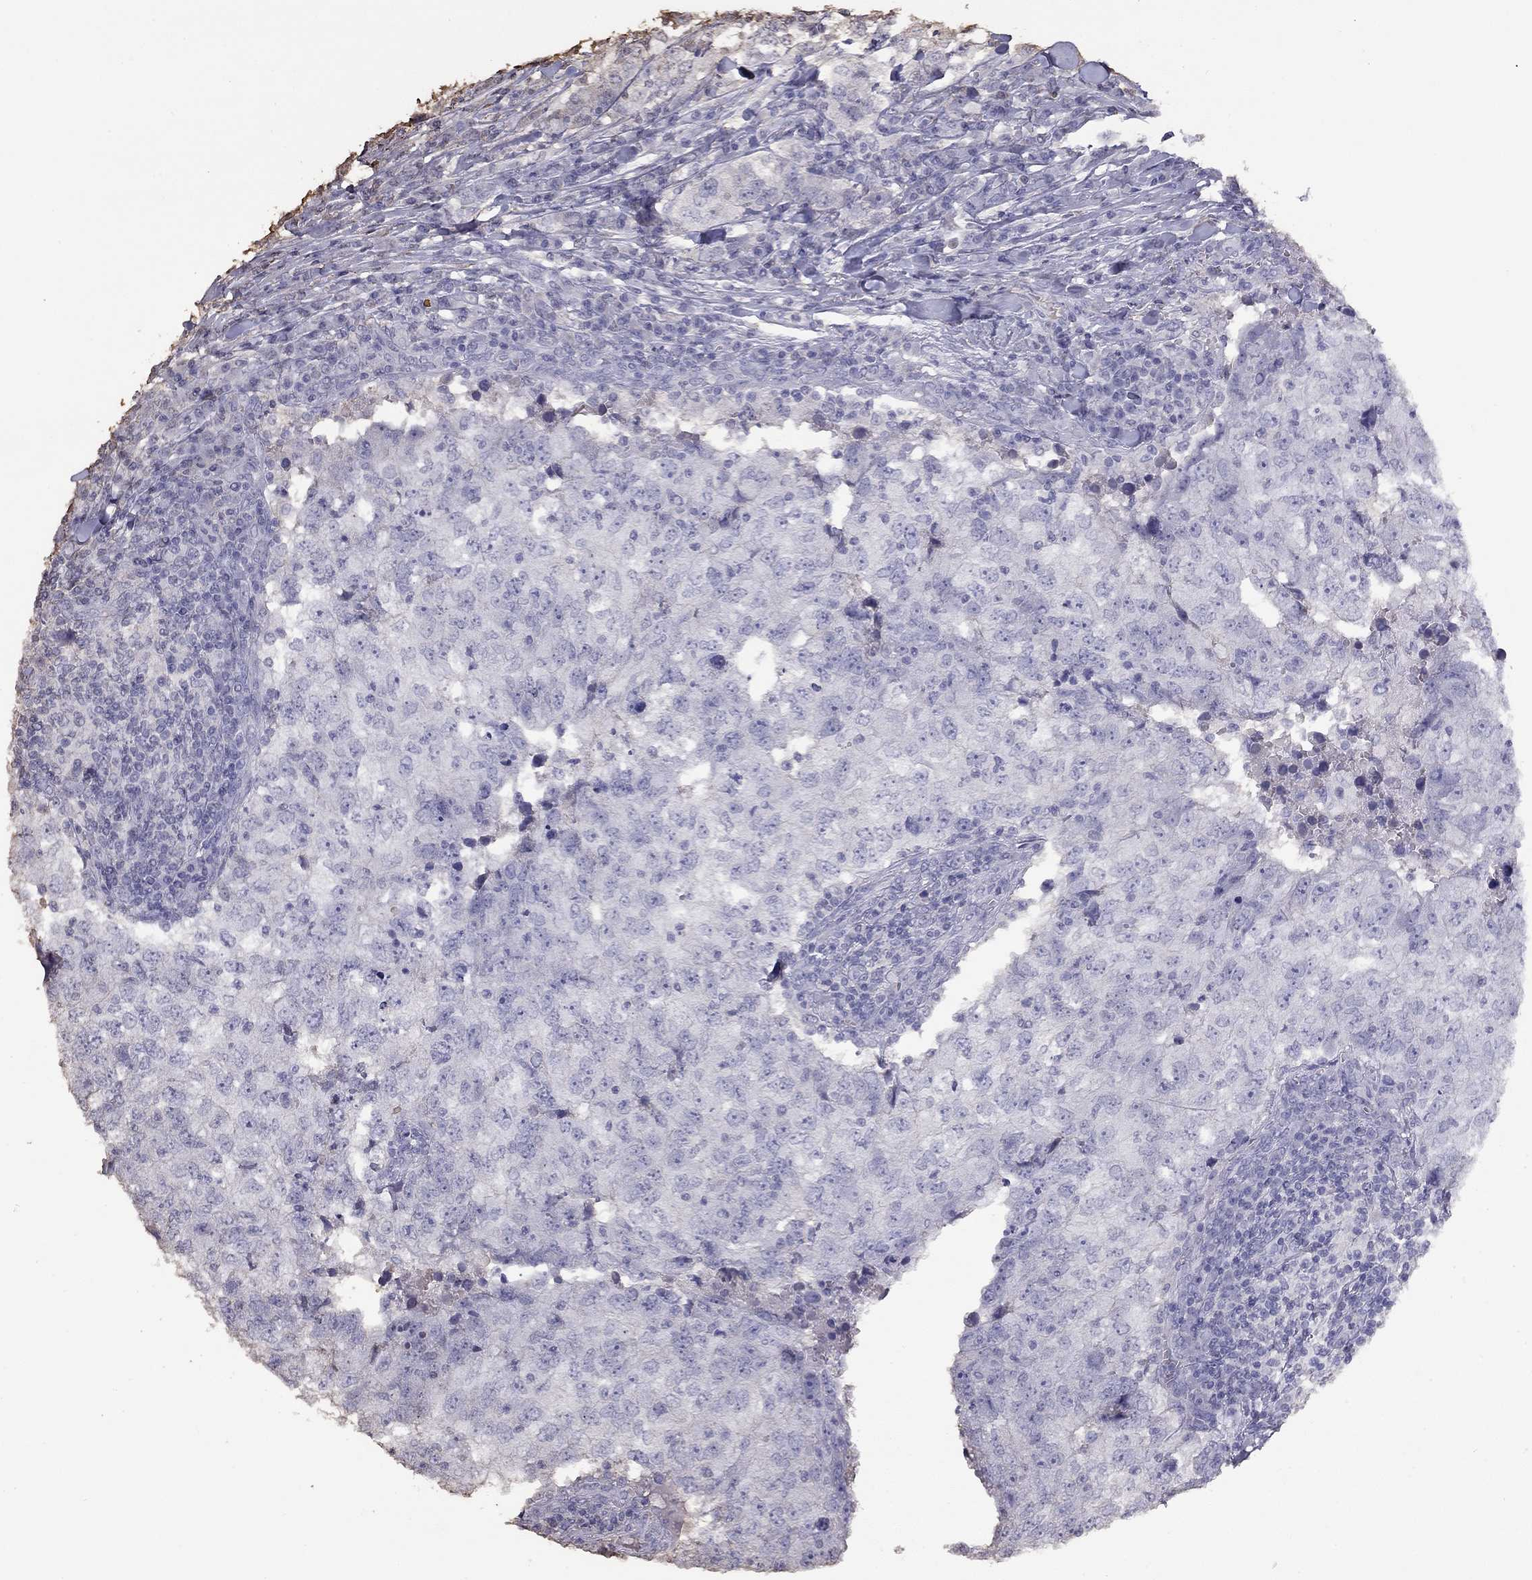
{"staining": {"intensity": "negative", "quantity": "none", "location": "none"}, "tissue": "breast cancer", "cell_type": "Tumor cells", "image_type": "cancer", "snomed": [{"axis": "morphology", "description": "Duct carcinoma"}, {"axis": "topography", "description": "Breast"}], "caption": "This is an immunohistochemistry histopathology image of breast cancer (invasive ductal carcinoma). There is no expression in tumor cells.", "gene": "SUN3", "patient": {"sex": "female", "age": 30}}